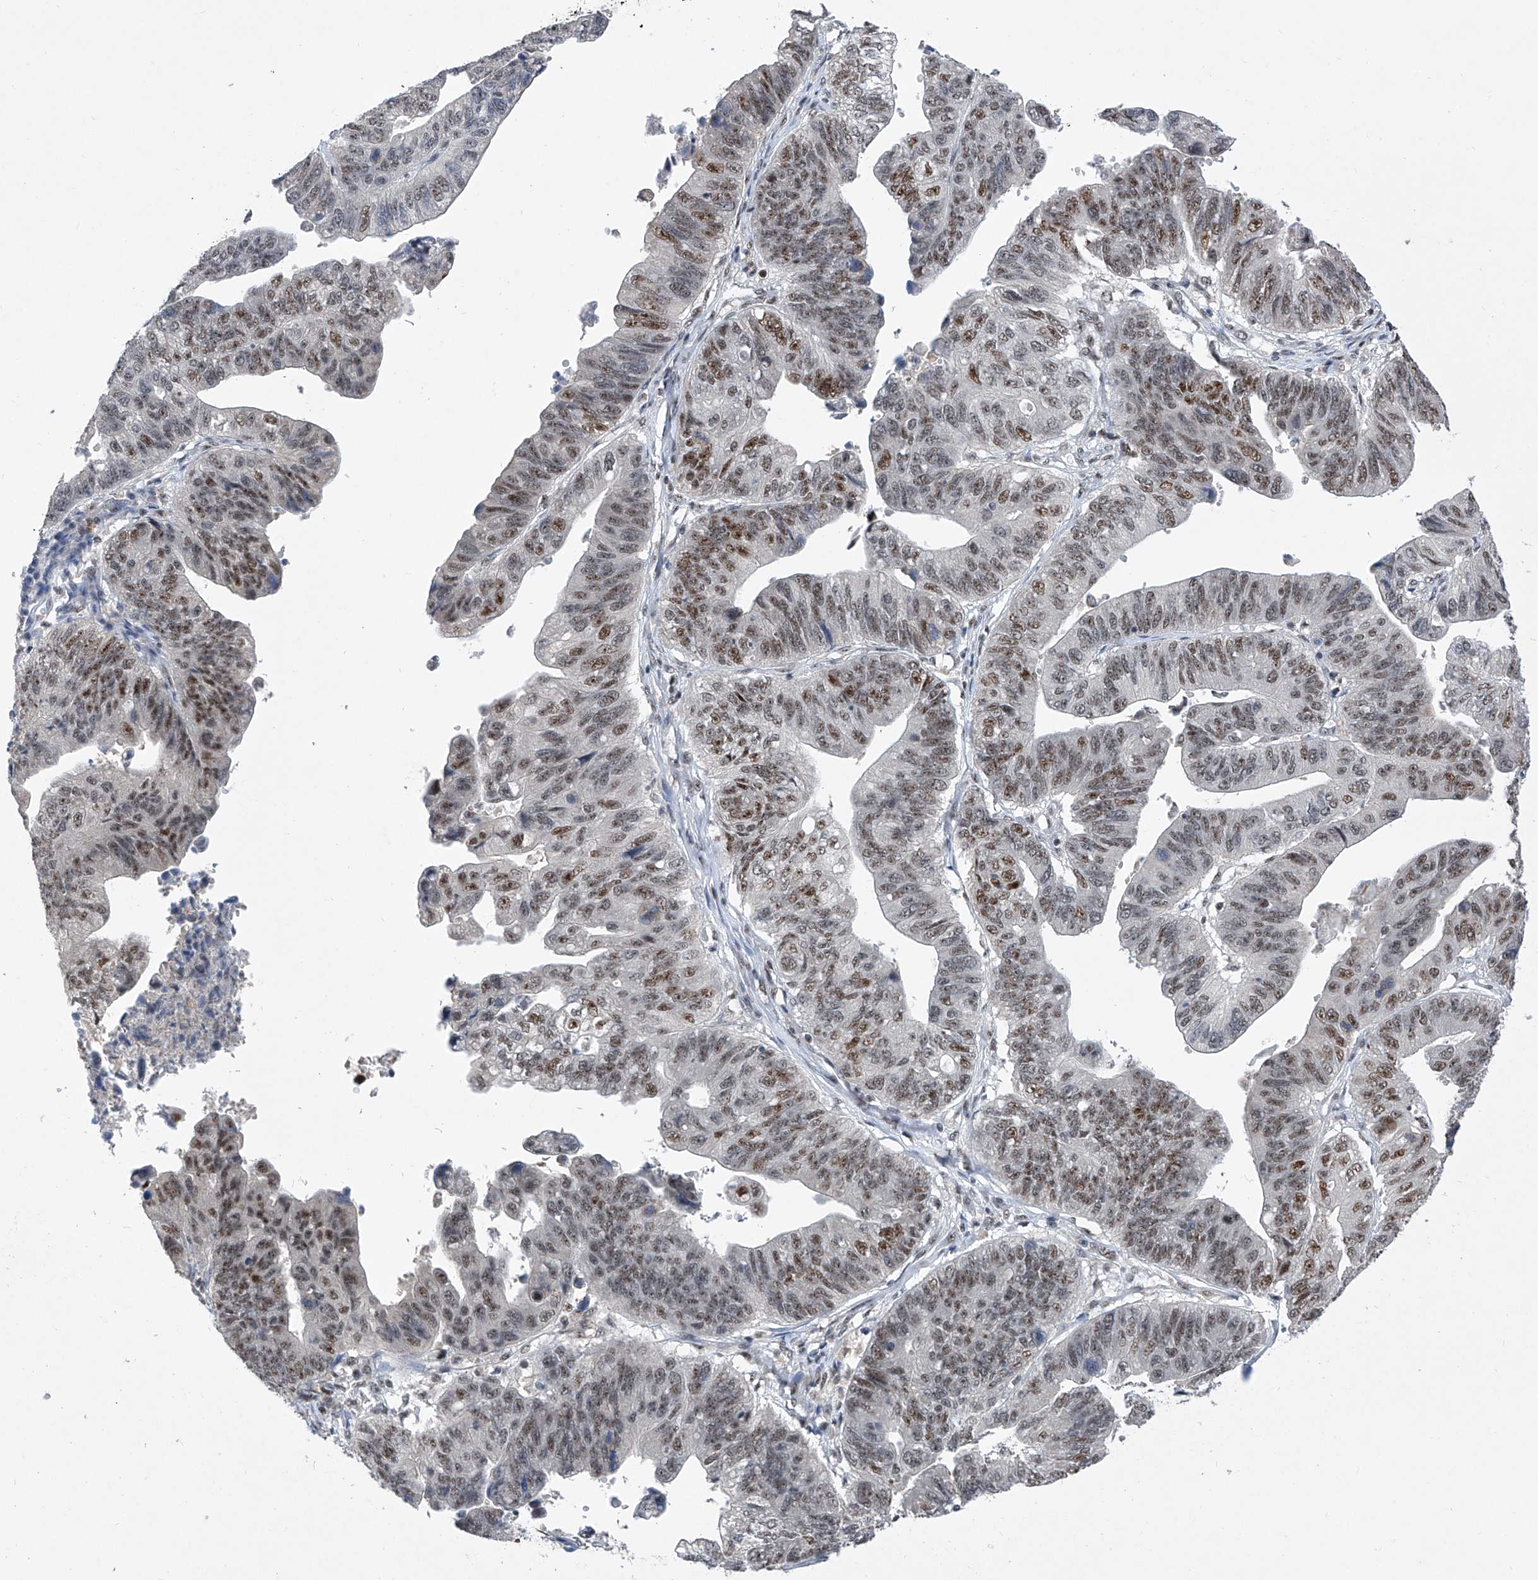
{"staining": {"intensity": "moderate", "quantity": "25%-75%", "location": "nuclear"}, "tissue": "stomach cancer", "cell_type": "Tumor cells", "image_type": "cancer", "snomed": [{"axis": "morphology", "description": "Adenocarcinoma, NOS"}, {"axis": "topography", "description": "Stomach"}], "caption": "Protein expression analysis of stomach adenocarcinoma shows moderate nuclear expression in approximately 25%-75% of tumor cells.", "gene": "RAD54L", "patient": {"sex": "male", "age": 59}}